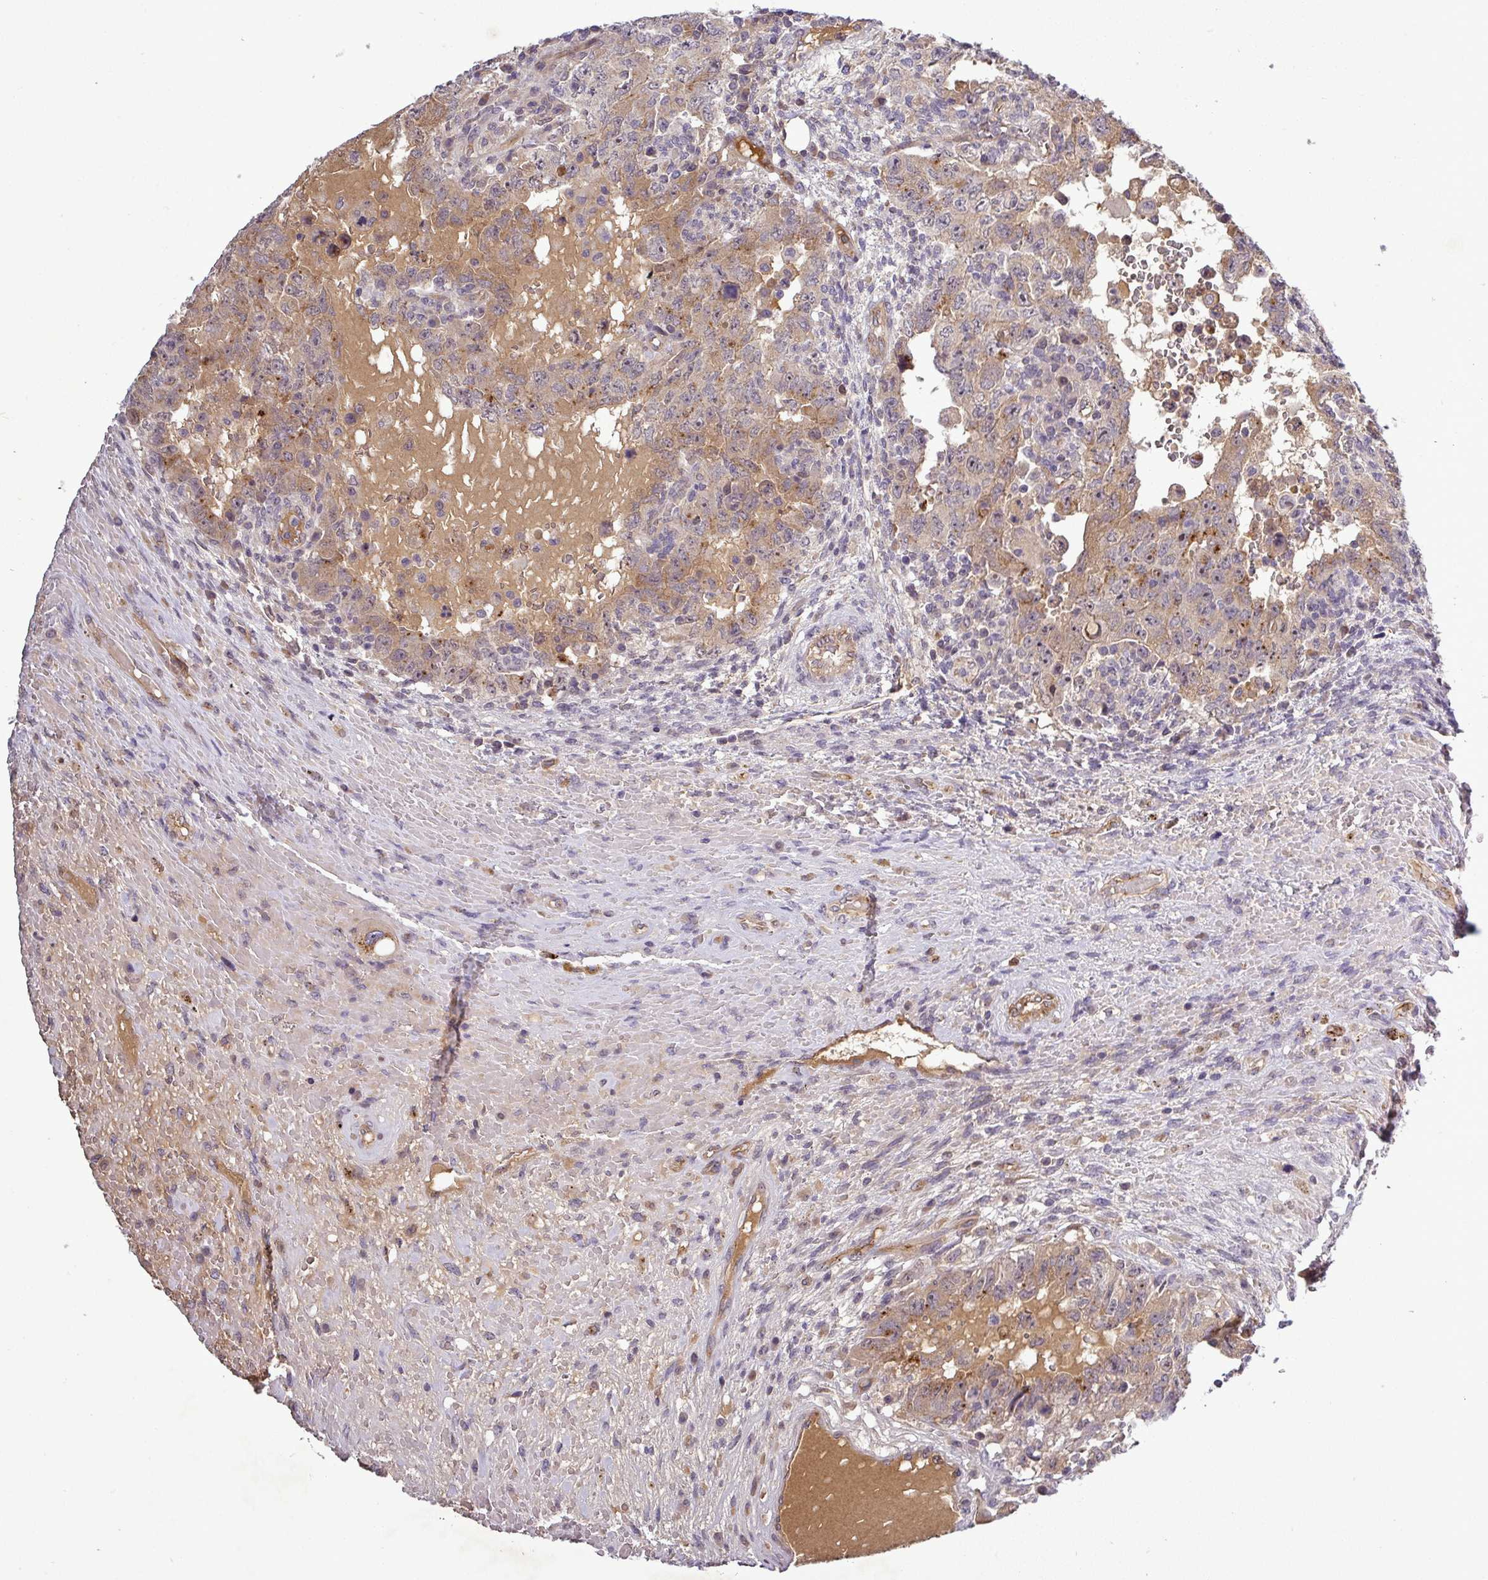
{"staining": {"intensity": "moderate", "quantity": "25%-75%", "location": "cytoplasmic/membranous,nuclear"}, "tissue": "testis cancer", "cell_type": "Tumor cells", "image_type": "cancer", "snomed": [{"axis": "morphology", "description": "Carcinoma, Embryonal, NOS"}, {"axis": "topography", "description": "Testis"}], "caption": "This micrograph demonstrates immunohistochemistry staining of human testis cancer, with medium moderate cytoplasmic/membranous and nuclear staining in about 25%-75% of tumor cells.", "gene": "PCDH1", "patient": {"sex": "male", "age": 26}}